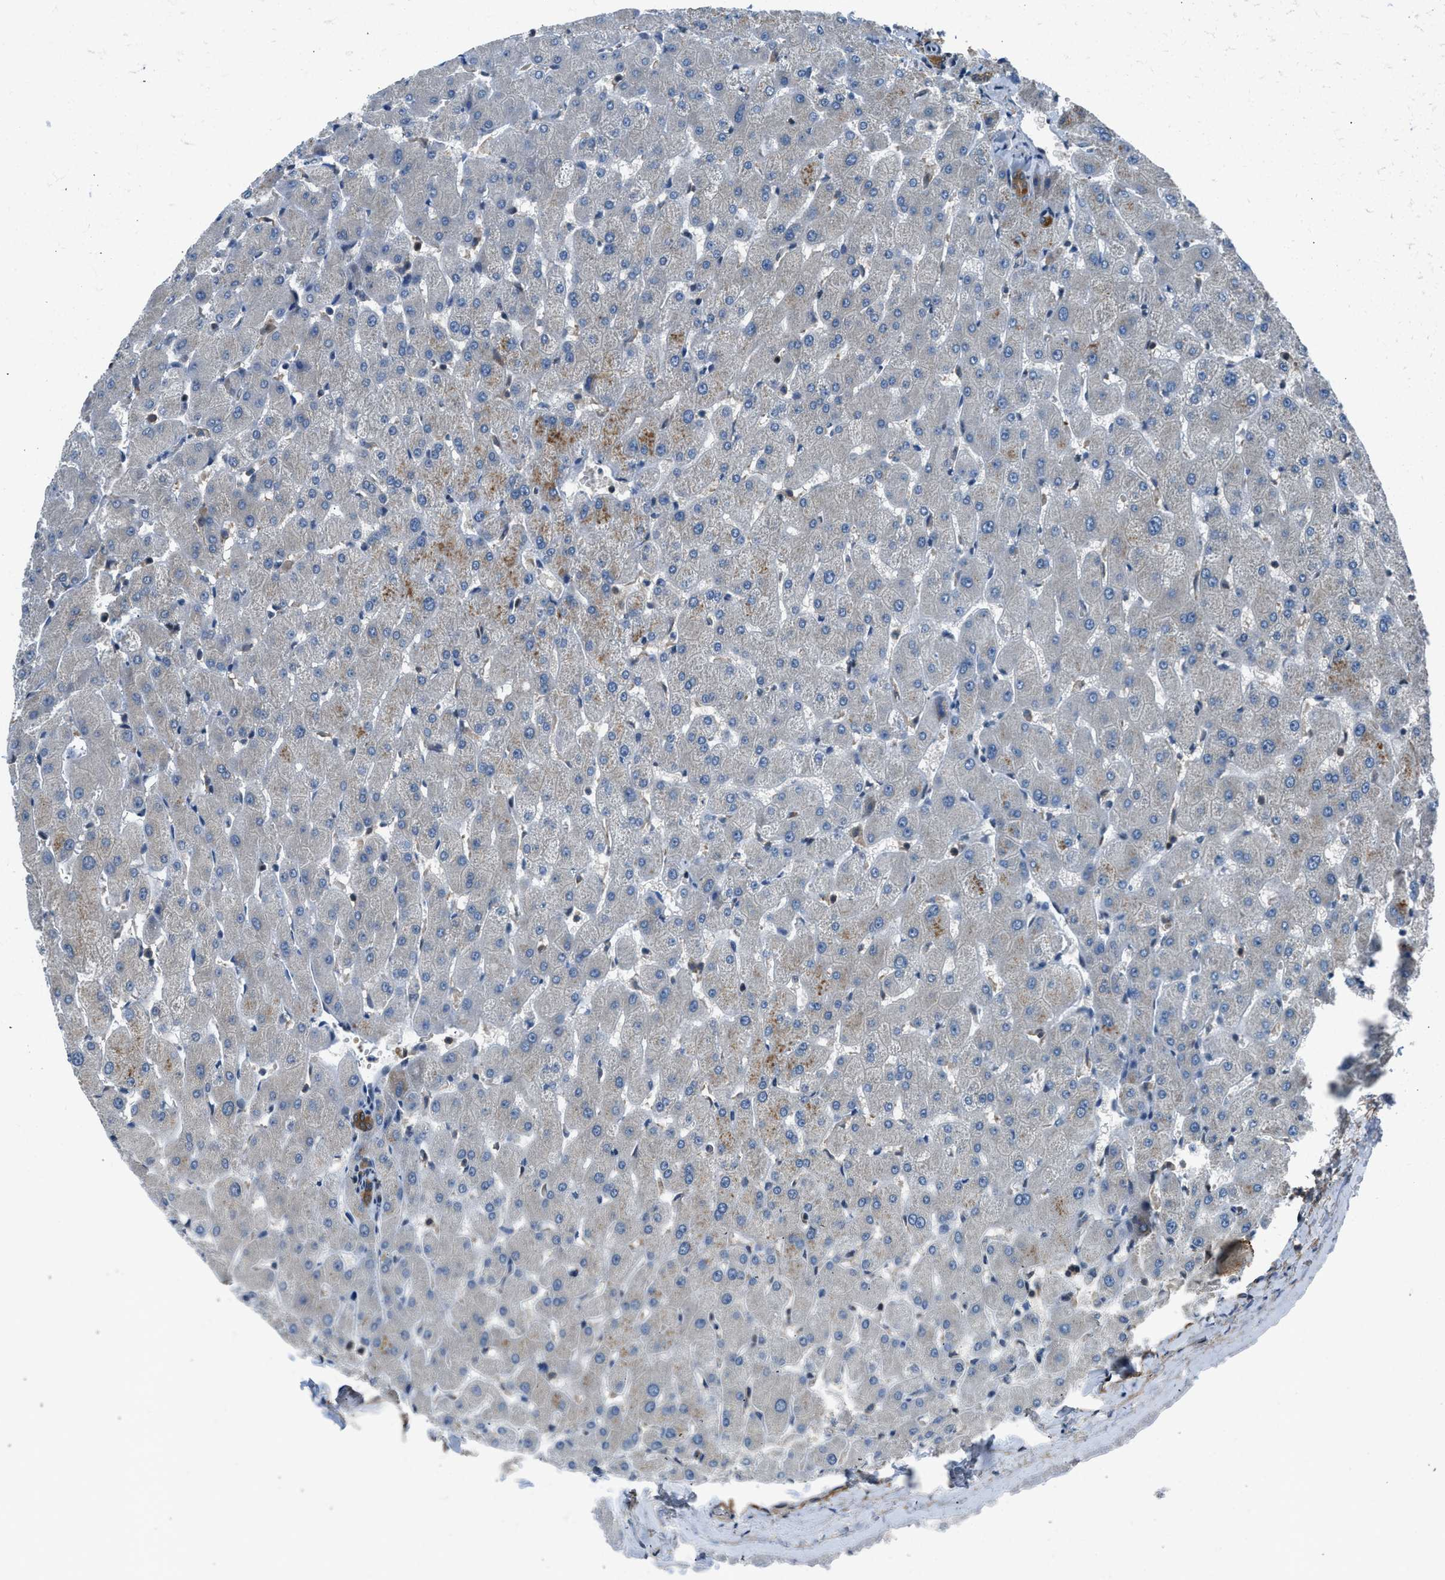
{"staining": {"intensity": "strong", "quantity": ">75%", "location": "cytoplasmic/membranous"}, "tissue": "liver", "cell_type": "Cholangiocytes", "image_type": "normal", "snomed": [{"axis": "morphology", "description": "Normal tissue, NOS"}, {"axis": "topography", "description": "Liver"}], "caption": "Benign liver exhibits strong cytoplasmic/membranous expression in about >75% of cholangiocytes.", "gene": "LMLN", "patient": {"sex": "female", "age": 63}}